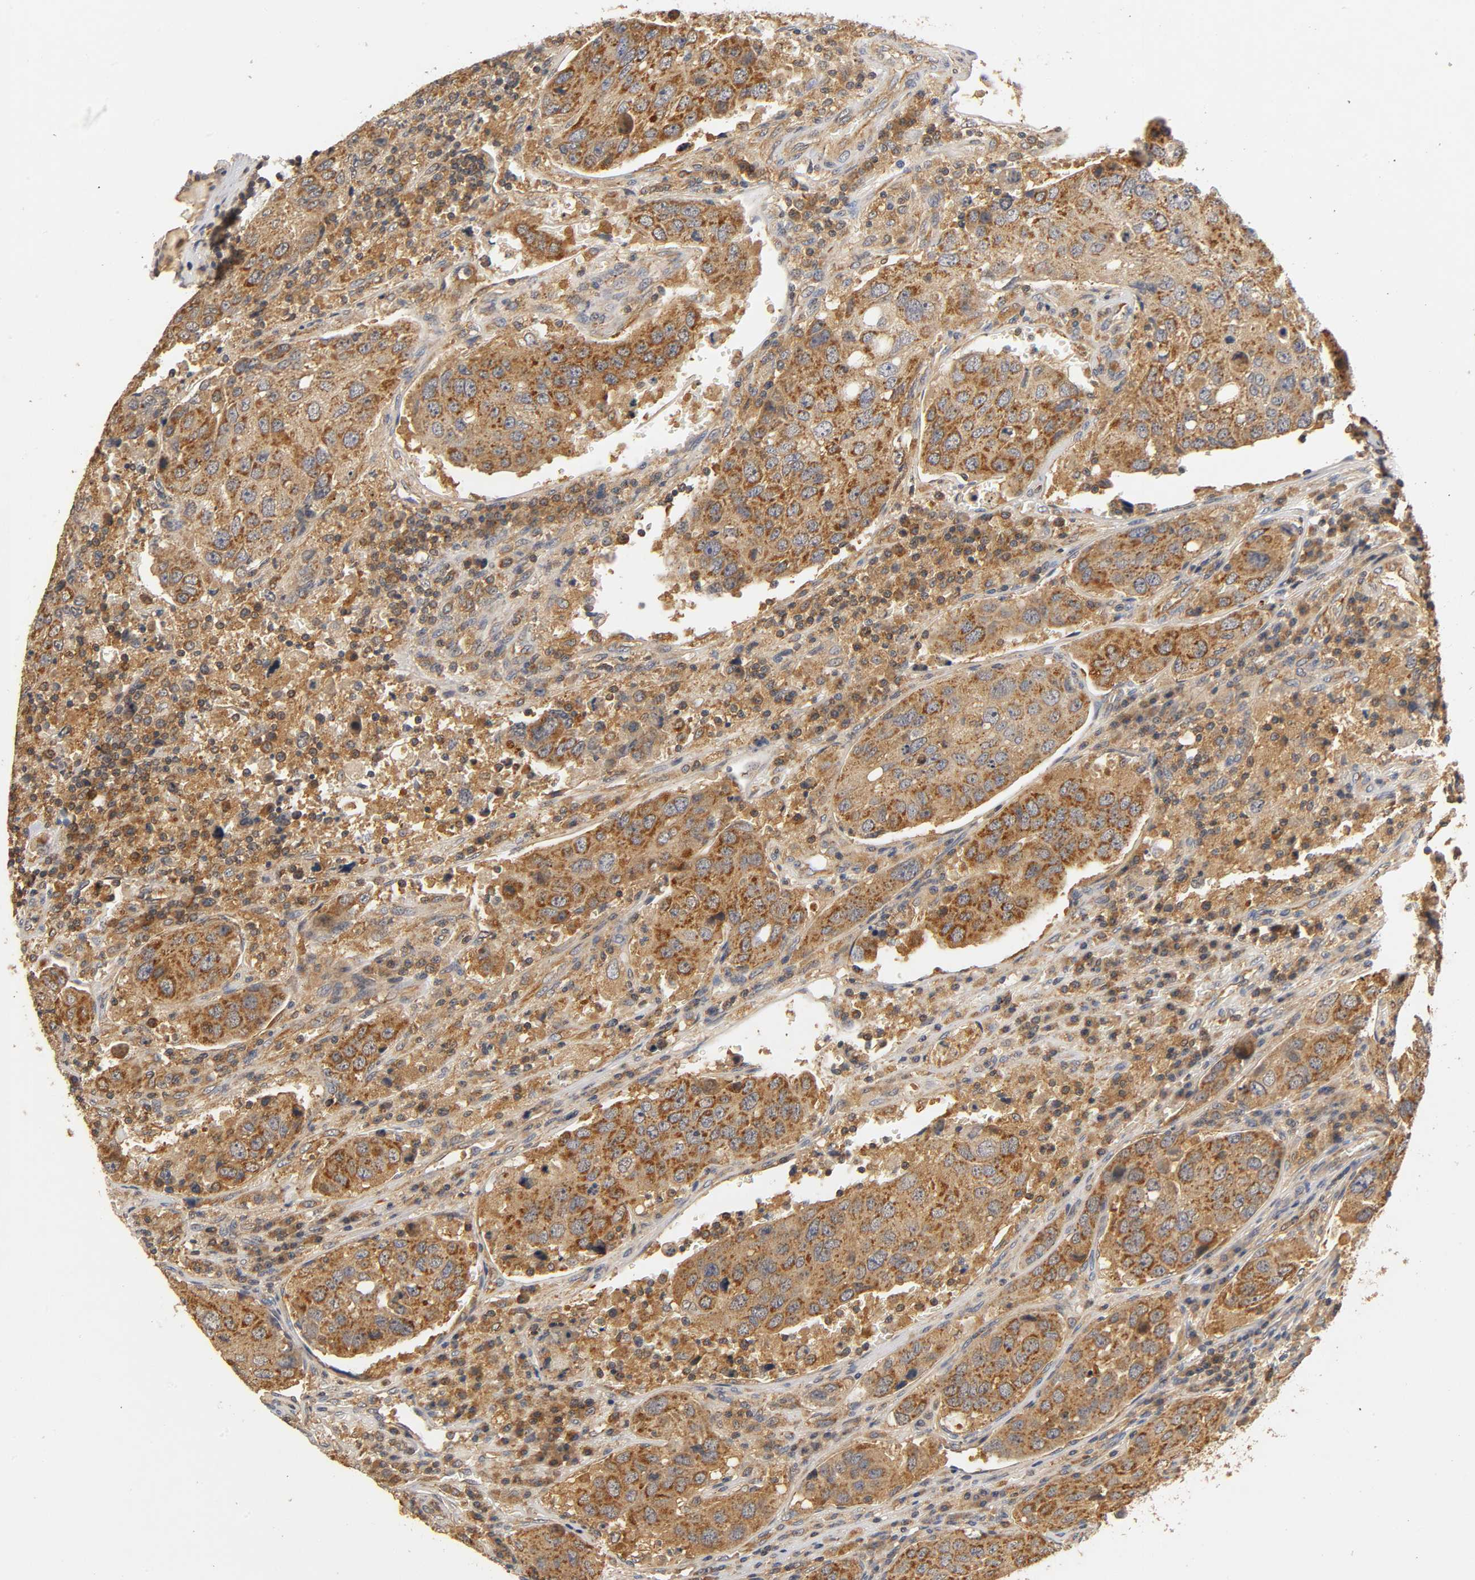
{"staining": {"intensity": "strong", "quantity": ">75%", "location": "cytoplasmic/membranous"}, "tissue": "urothelial cancer", "cell_type": "Tumor cells", "image_type": "cancer", "snomed": [{"axis": "morphology", "description": "Urothelial carcinoma, High grade"}, {"axis": "topography", "description": "Lymph node"}, {"axis": "topography", "description": "Urinary bladder"}], "caption": "High-grade urothelial carcinoma was stained to show a protein in brown. There is high levels of strong cytoplasmic/membranous staining in about >75% of tumor cells.", "gene": "SCAP", "patient": {"sex": "male", "age": 51}}